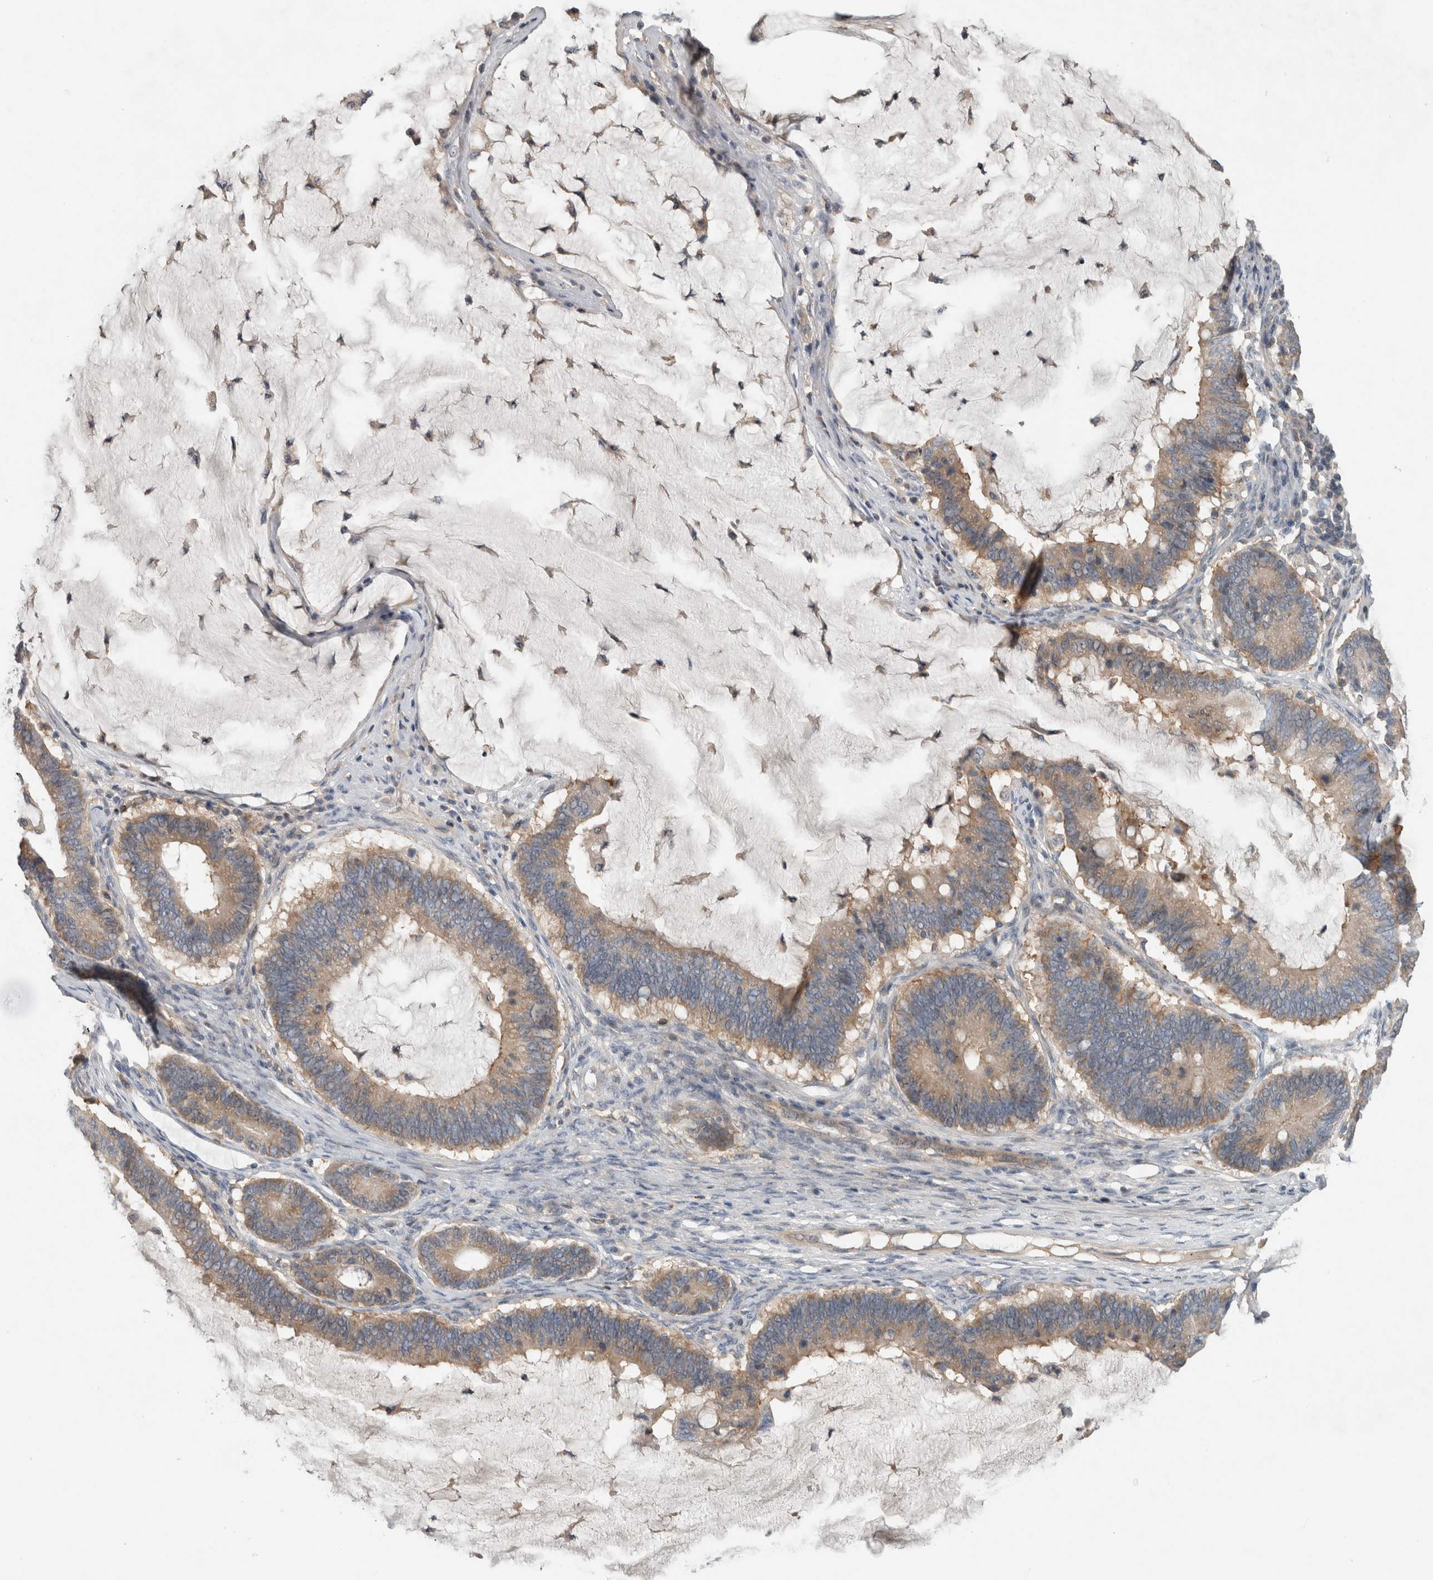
{"staining": {"intensity": "weak", "quantity": "25%-75%", "location": "cytoplasmic/membranous"}, "tissue": "ovarian cancer", "cell_type": "Tumor cells", "image_type": "cancer", "snomed": [{"axis": "morphology", "description": "Cystadenocarcinoma, mucinous, NOS"}, {"axis": "topography", "description": "Ovary"}], "caption": "Protein staining of ovarian cancer (mucinous cystadenocarcinoma) tissue exhibits weak cytoplasmic/membranous expression in about 25%-75% of tumor cells.", "gene": "TARBP1", "patient": {"sex": "female", "age": 61}}